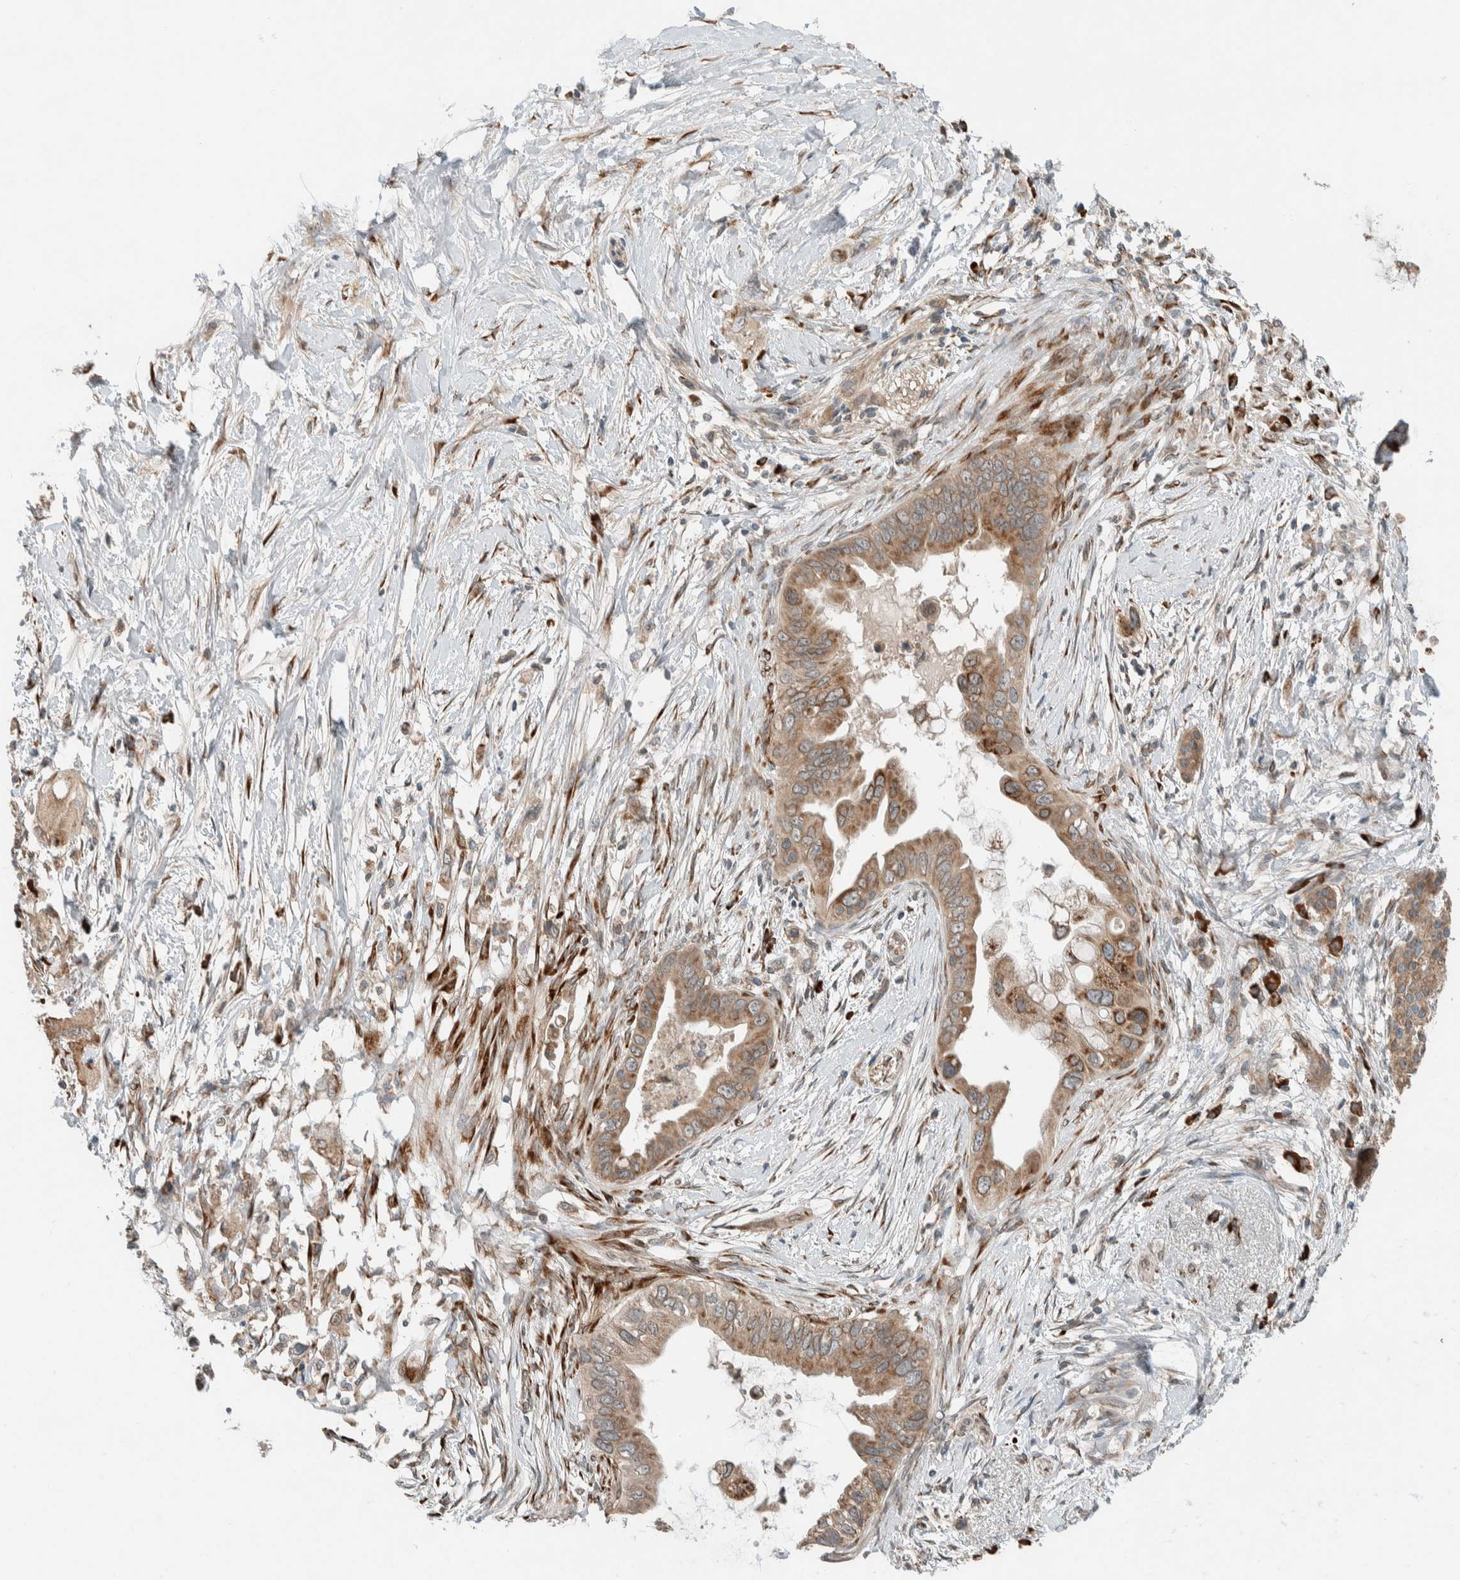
{"staining": {"intensity": "moderate", "quantity": ">75%", "location": "cytoplasmic/membranous"}, "tissue": "pancreatic cancer", "cell_type": "Tumor cells", "image_type": "cancer", "snomed": [{"axis": "morphology", "description": "Adenocarcinoma, NOS"}, {"axis": "topography", "description": "Pancreas"}], "caption": "Pancreatic cancer (adenocarcinoma) tissue shows moderate cytoplasmic/membranous positivity in about >75% of tumor cells", "gene": "CTBP2", "patient": {"sex": "female", "age": 56}}